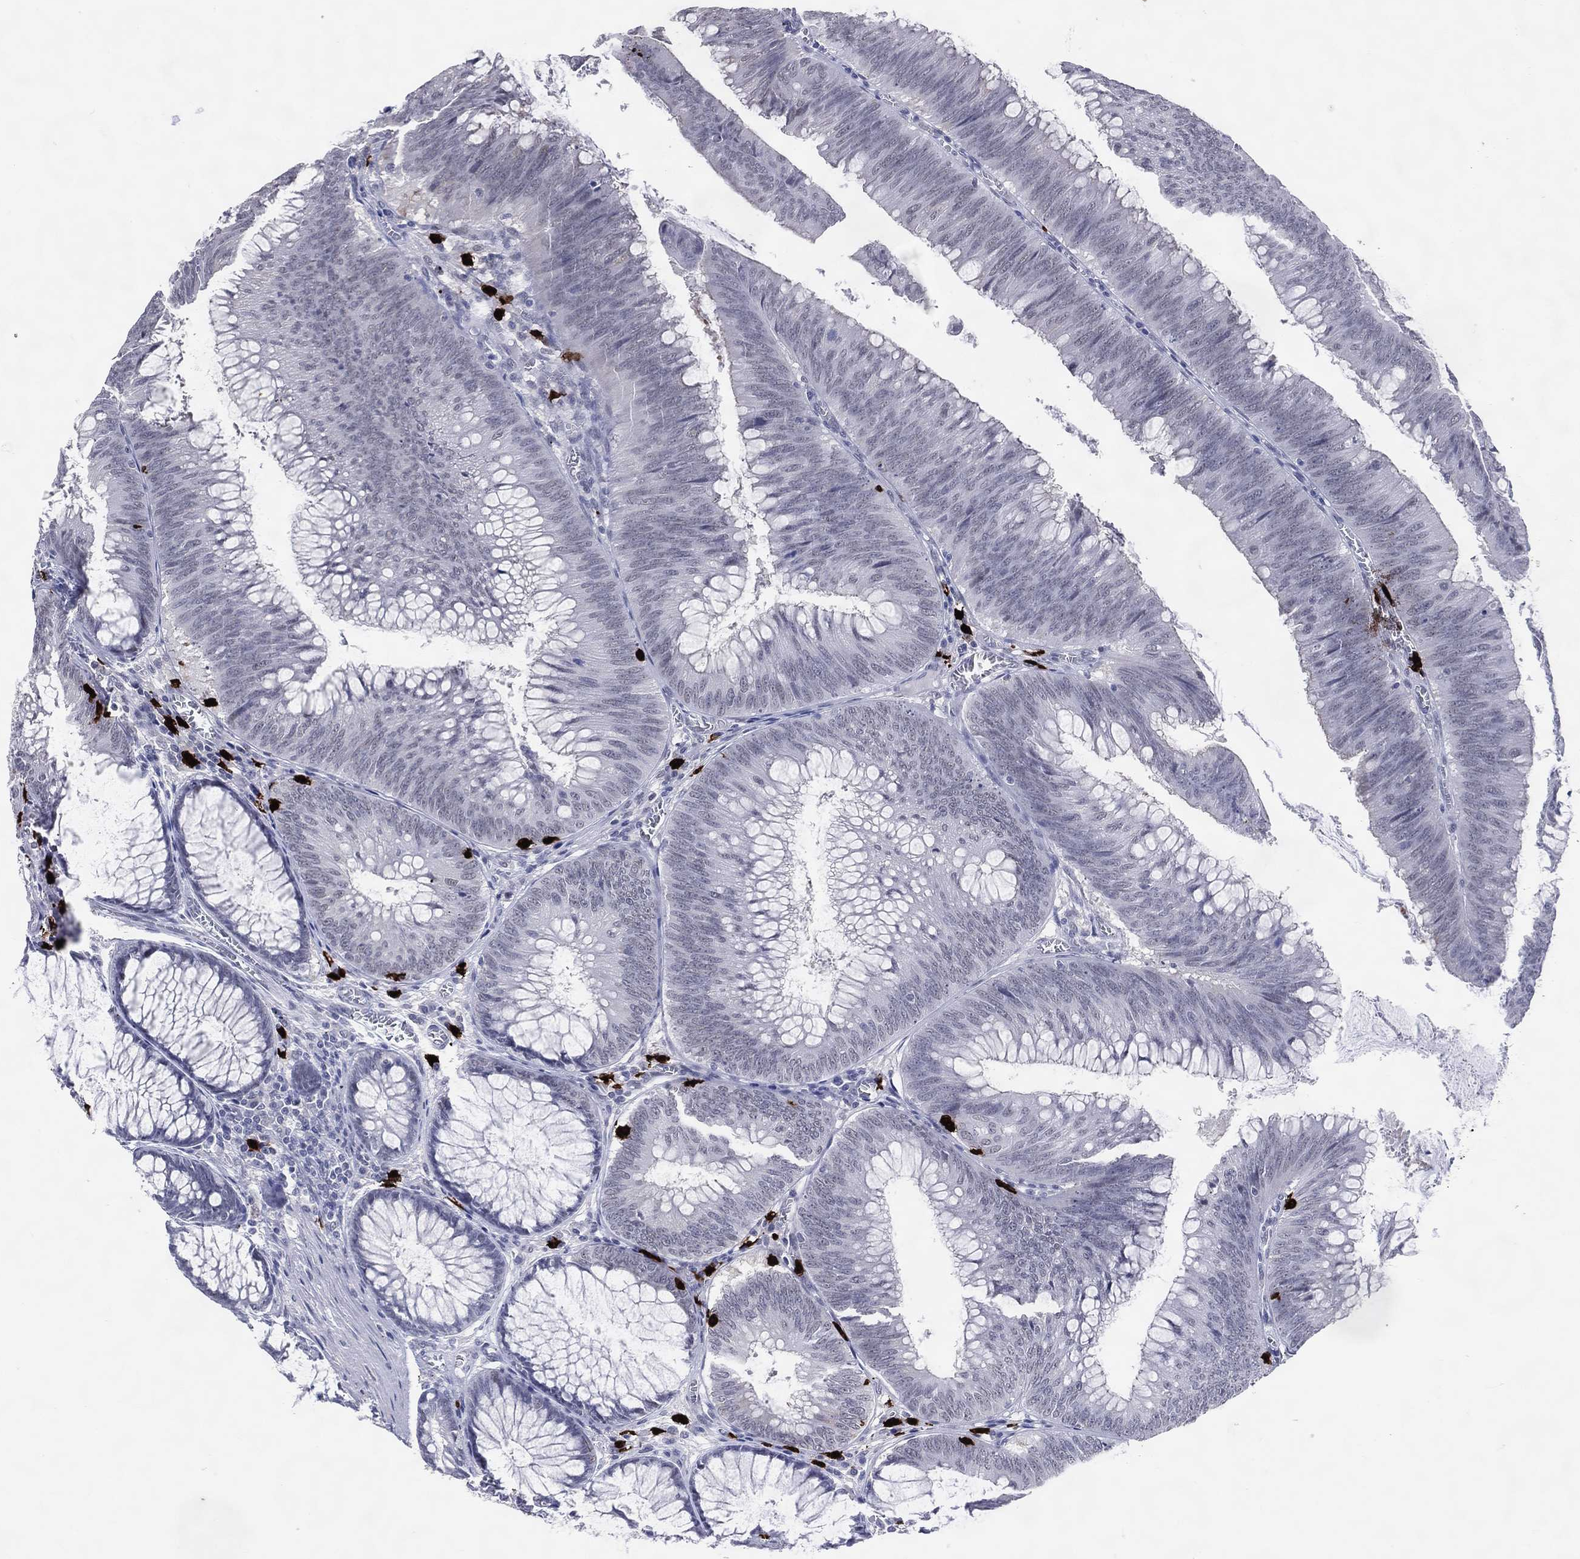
{"staining": {"intensity": "moderate", "quantity": "<25%", "location": "cytoplasmic/membranous"}, "tissue": "colorectal cancer", "cell_type": "Tumor cells", "image_type": "cancer", "snomed": [{"axis": "morphology", "description": "Adenocarcinoma, NOS"}, {"axis": "topography", "description": "Rectum"}], "caption": "Colorectal cancer (adenocarcinoma) stained with immunohistochemistry (IHC) displays moderate cytoplasmic/membranous staining in approximately <25% of tumor cells.", "gene": "CFAP58", "patient": {"sex": "female", "age": 72}}